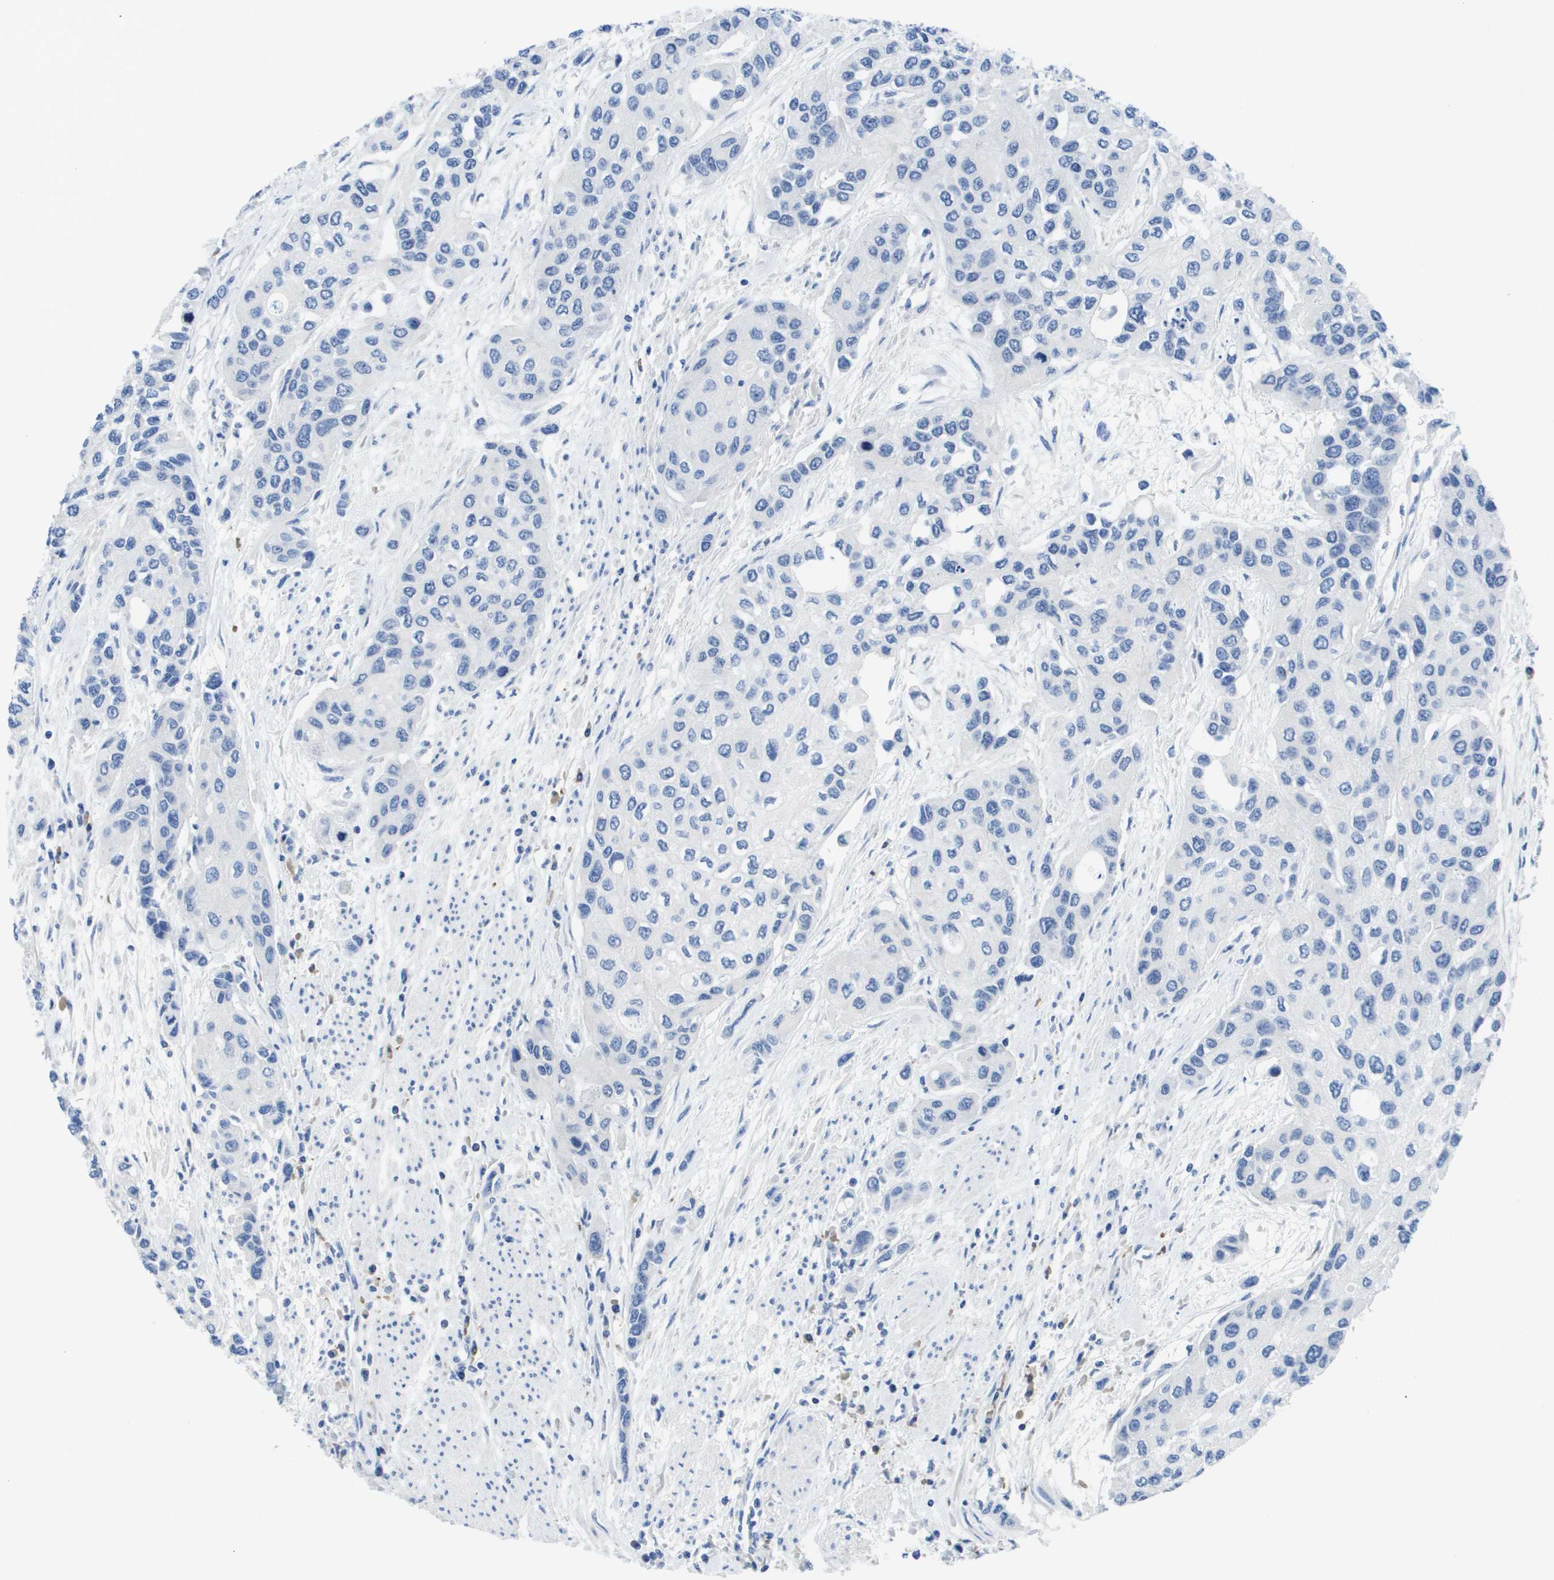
{"staining": {"intensity": "negative", "quantity": "none", "location": "none"}, "tissue": "urothelial cancer", "cell_type": "Tumor cells", "image_type": "cancer", "snomed": [{"axis": "morphology", "description": "Urothelial carcinoma, High grade"}, {"axis": "topography", "description": "Urinary bladder"}], "caption": "Immunohistochemistry of high-grade urothelial carcinoma shows no staining in tumor cells. (DAB (3,3'-diaminobenzidine) immunohistochemistry (IHC) visualized using brightfield microscopy, high magnification).", "gene": "MS4A1", "patient": {"sex": "female", "age": 56}}